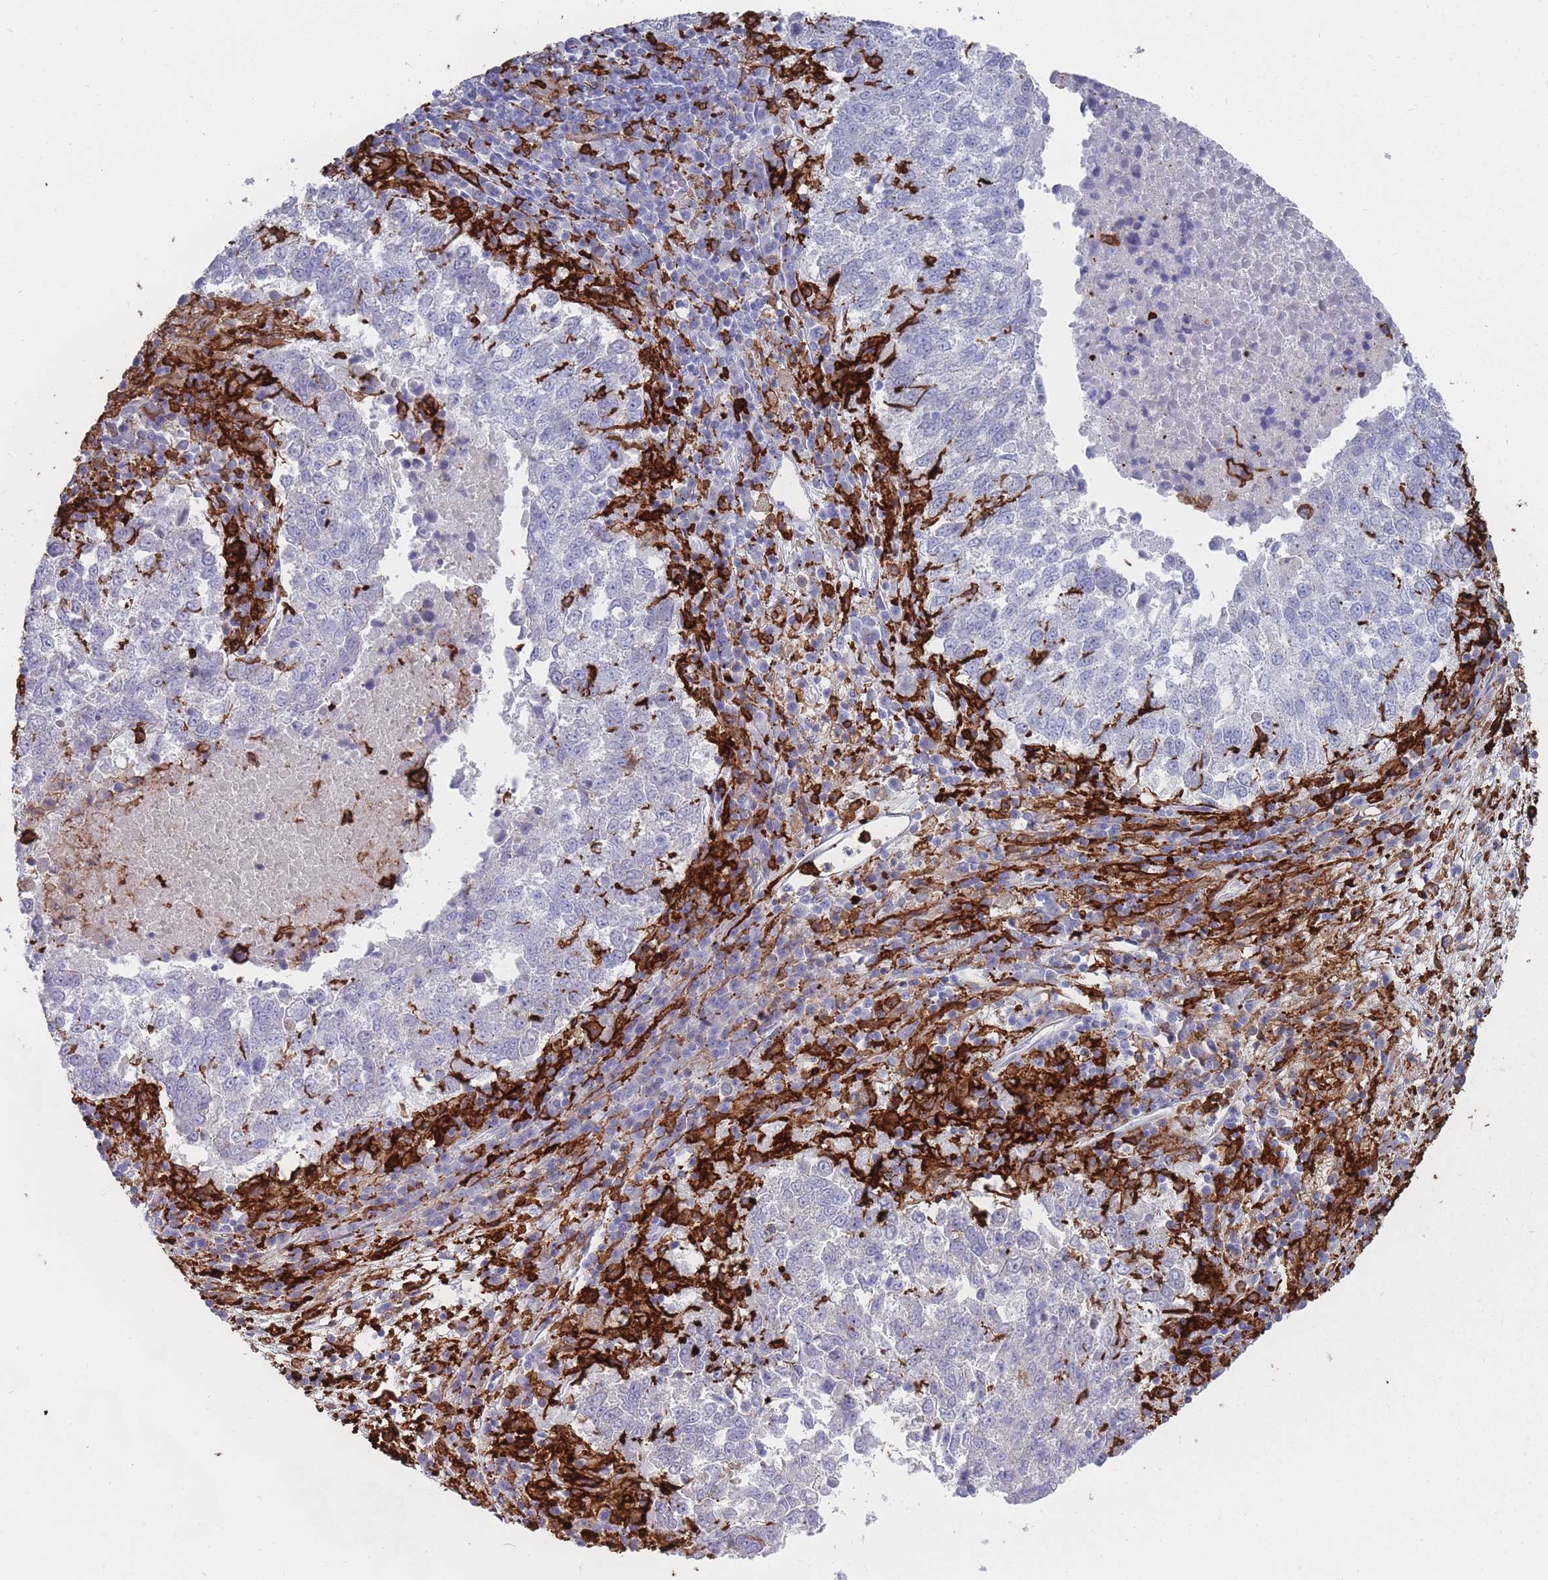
{"staining": {"intensity": "negative", "quantity": "none", "location": "none"}, "tissue": "lung cancer", "cell_type": "Tumor cells", "image_type": "cancer", "snomed": [{"axis": "morphology", "description": "Squamous cell carcinoma, NOS"}, {"axis": "topography", "description": "Lung"}], "caption": "Immunohistochemistry (IHC) photomicrograph of neoplastic tissue: human squamous cell carcinoma (lung) stained with DAB demonstrates no significant protein positivity in tumor cells.", "gene": "AIF1", "patient": {"sex": "male", "age": 73}}